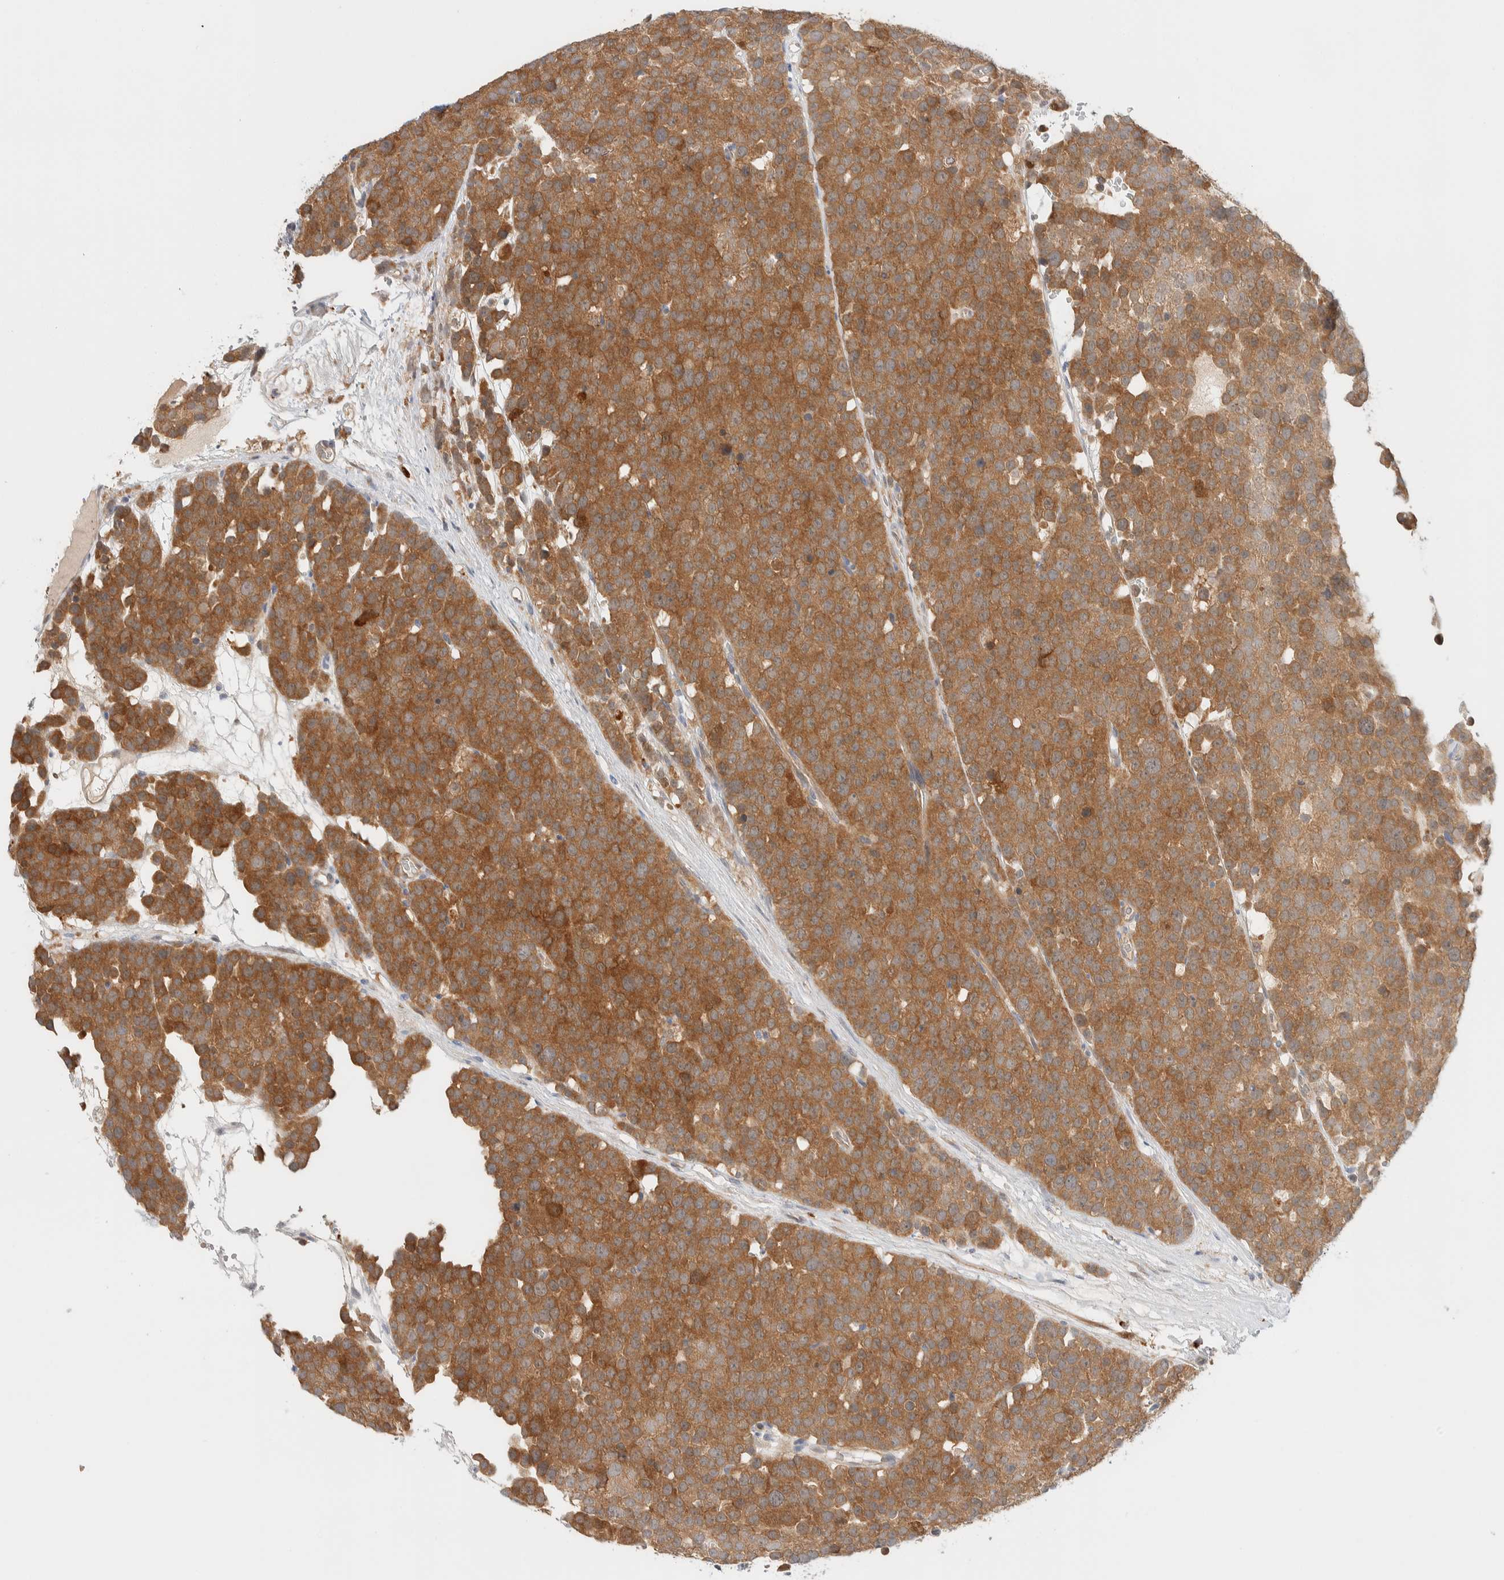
{"staining": {"intensity": "moderate", "quantity": ">75%", "location": "cytoplasmic/membranous"}, "tissue": "testis cancer", "cell_type": "Tumor cells", "image_type": "cancer", "snomed": [{"axis": "morphology", "description": "Seminoma, NOS"}, {"axis": "topography", "description": "Testis"}], "caption": "The immunohistochemical stain highlights moderate cytoplasmic/membranous staining in tumor cells of testis cancer tissue. (DAB (3,3'-diaminobenzidine) = brown stain, brightfield microscopy at high magnification).", "gene": "GCLM", "patient": {"sex": "male", "age": 71}}